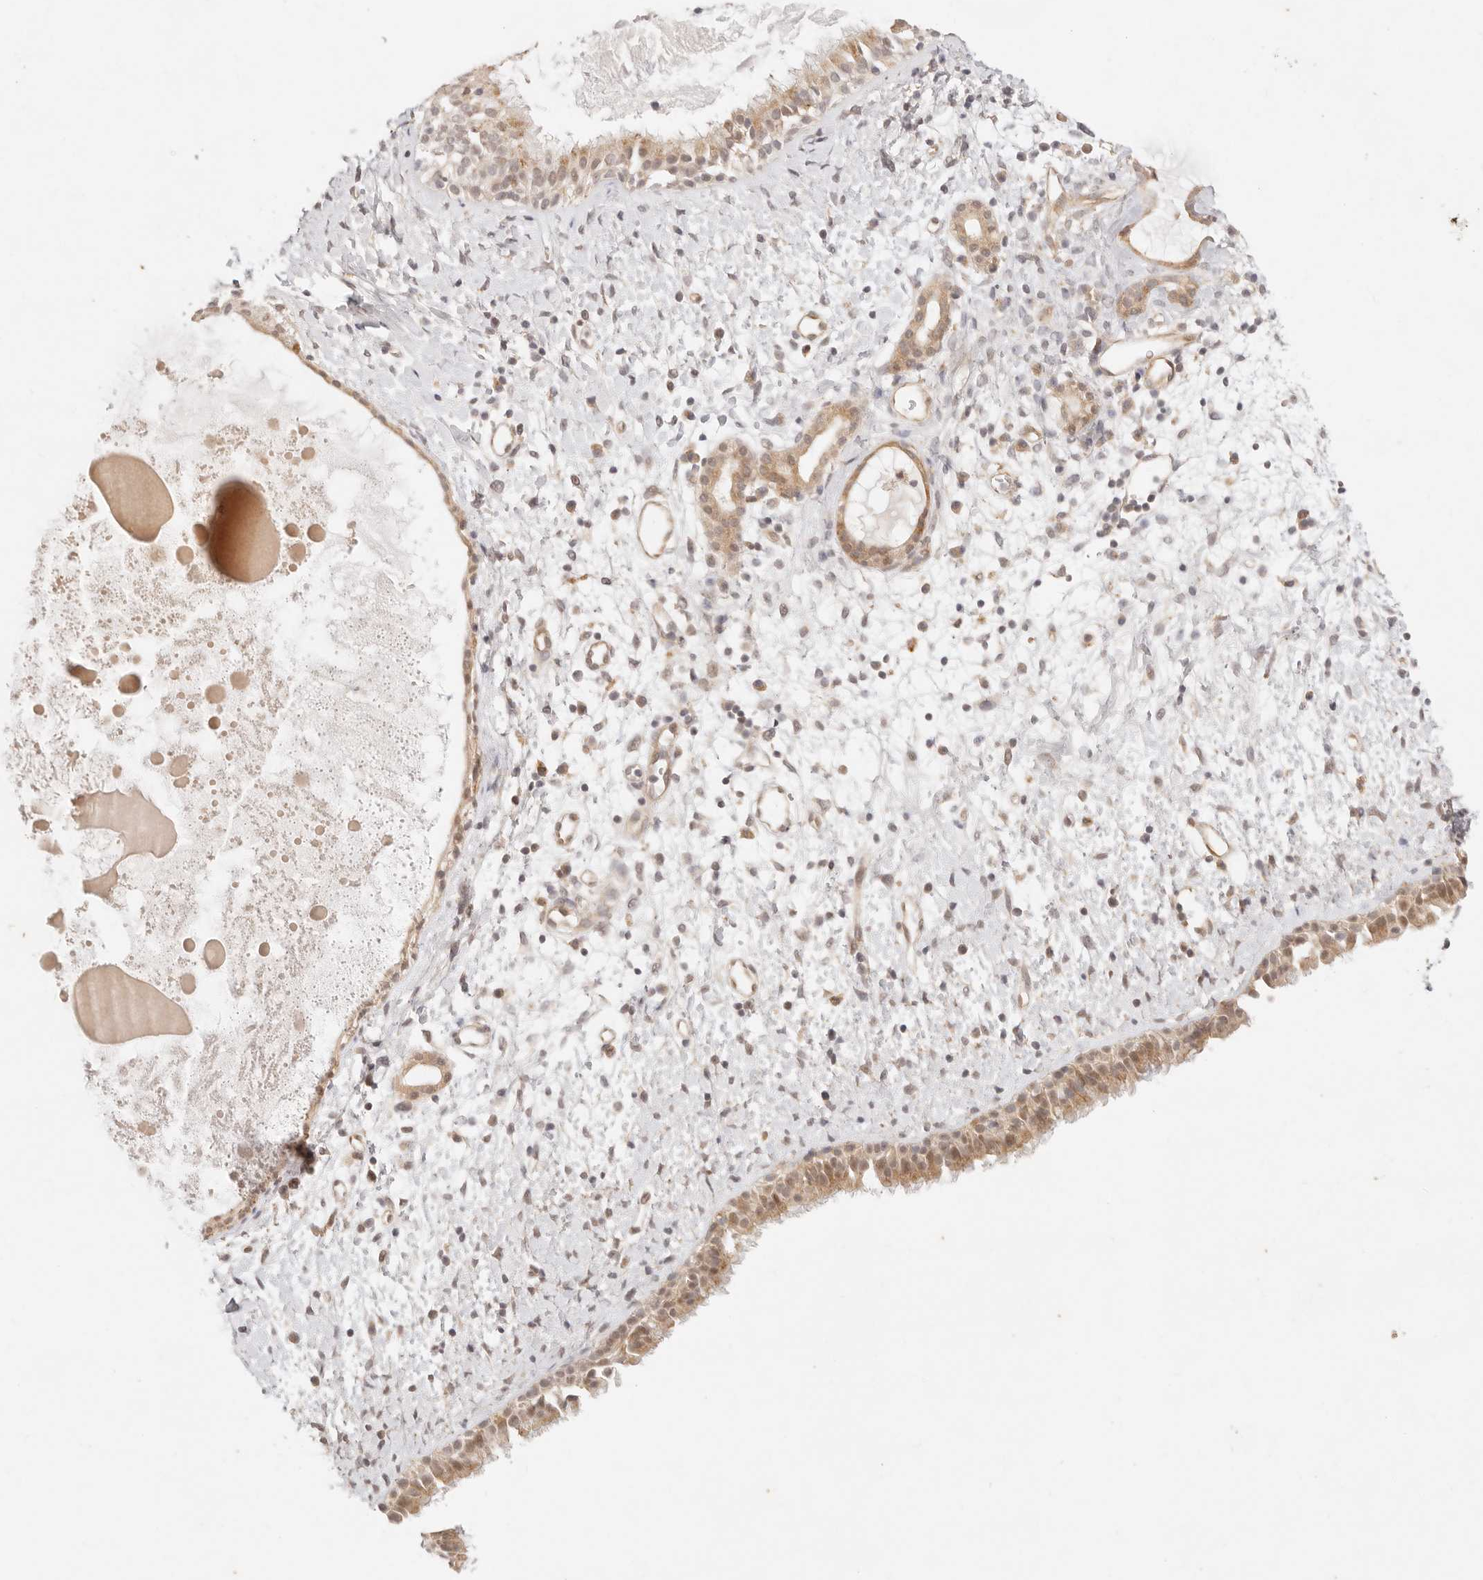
{"staining": {"intensity": "moderate", "quantity": ">75%", "location": "cytoplasmic/membranous,nuclear"}, "tissue": "nasopharynx", "cell_type": "Respiratory epithelial cells", "image_type": "normal", "snomed": [{"axis": "morphology", "description": "Normal tissue, NOS"}, {"axis": "topography", "description": "Nasopharynx"}], "caption": "Protein analysis of normal nasopharynx shows moderate cytoplasmic/membranous,nuclear positivity in approximately >75% of respiratory epithelial cells.", "gene": "GPR156", "patient": {"sex": "male", "age": 22}}